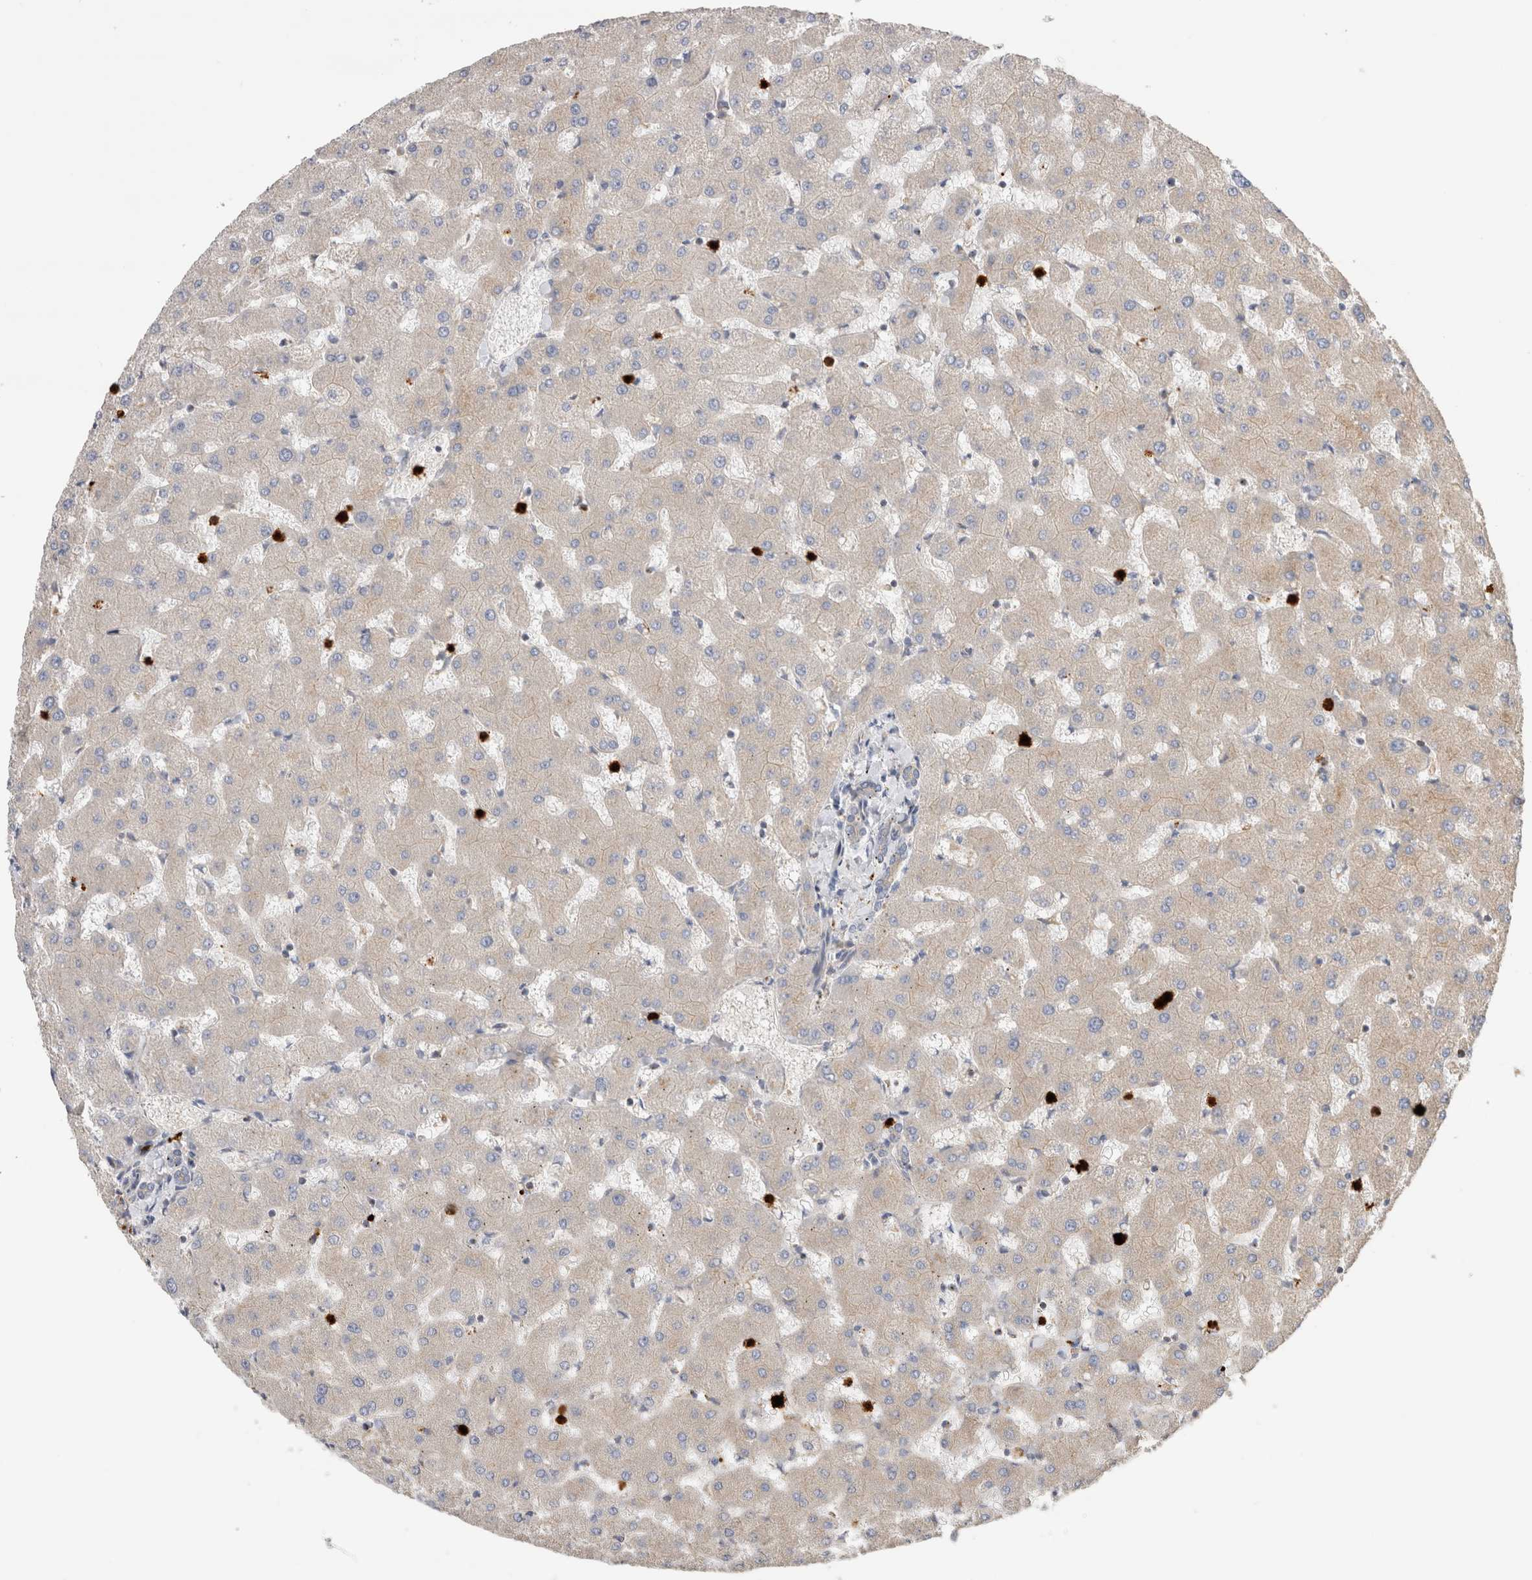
{"staining": {"intensity": "negative", "quantity": "none", "location": "none"}, "tissue": "liver", "cell_type": "Cholangiocytes", "image_type": "normal", "snomed": [{"axis": "morphology", "description": "Normal tissue, NOS"}, {"axis": "topography", "description": "Liver"}], "caption": "IHC histopathology image of unremarkable liver: human liver stained with DAB shows no significant protein positivity in cholangiocytes.", "gene": "NXT2", "patient": {"sex": "female", "age": 63}}